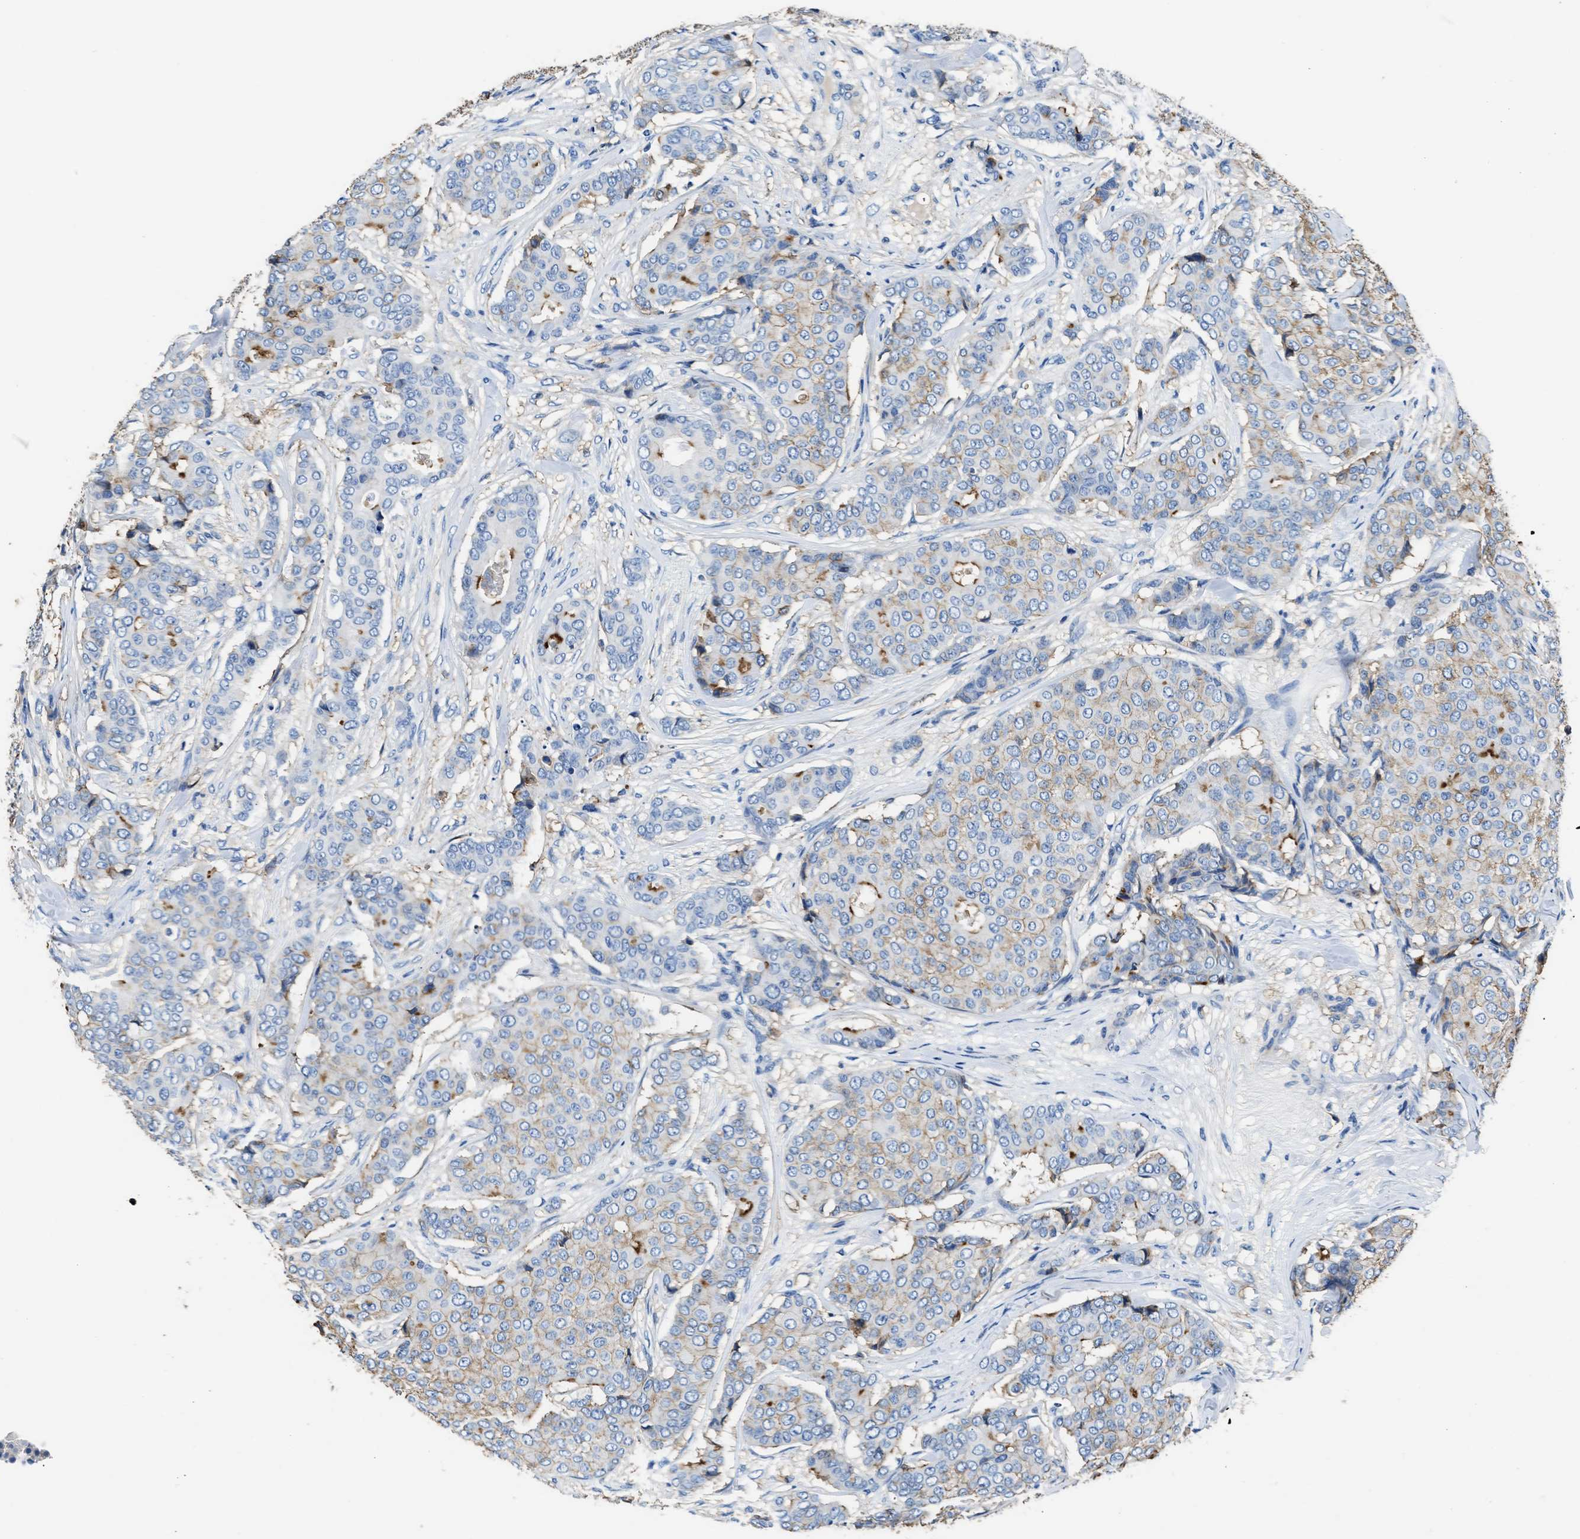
{"staining": {"intensity": "moderate", "quantity": "25%-75%", "location": "cytoplasmic/membranous"}, "tissue": "breast cancer", "cell_type": "Tumor cells", "image_type": "cancer", "snomed": [{"axis": "morphology", "description": "Duct carcinoma"}, {"axis": "topography", "description": "Breast"}], "caption": "Immunohistochemical staining of breast infiltrating ductal carcinoma demonstrates medium levels of moderate cytoplasmic/membranous positivity in approximately 25%-75% of tumor cells.", "gene": "KCNQ4", "patient": {"sex": "female", "age": 75}}